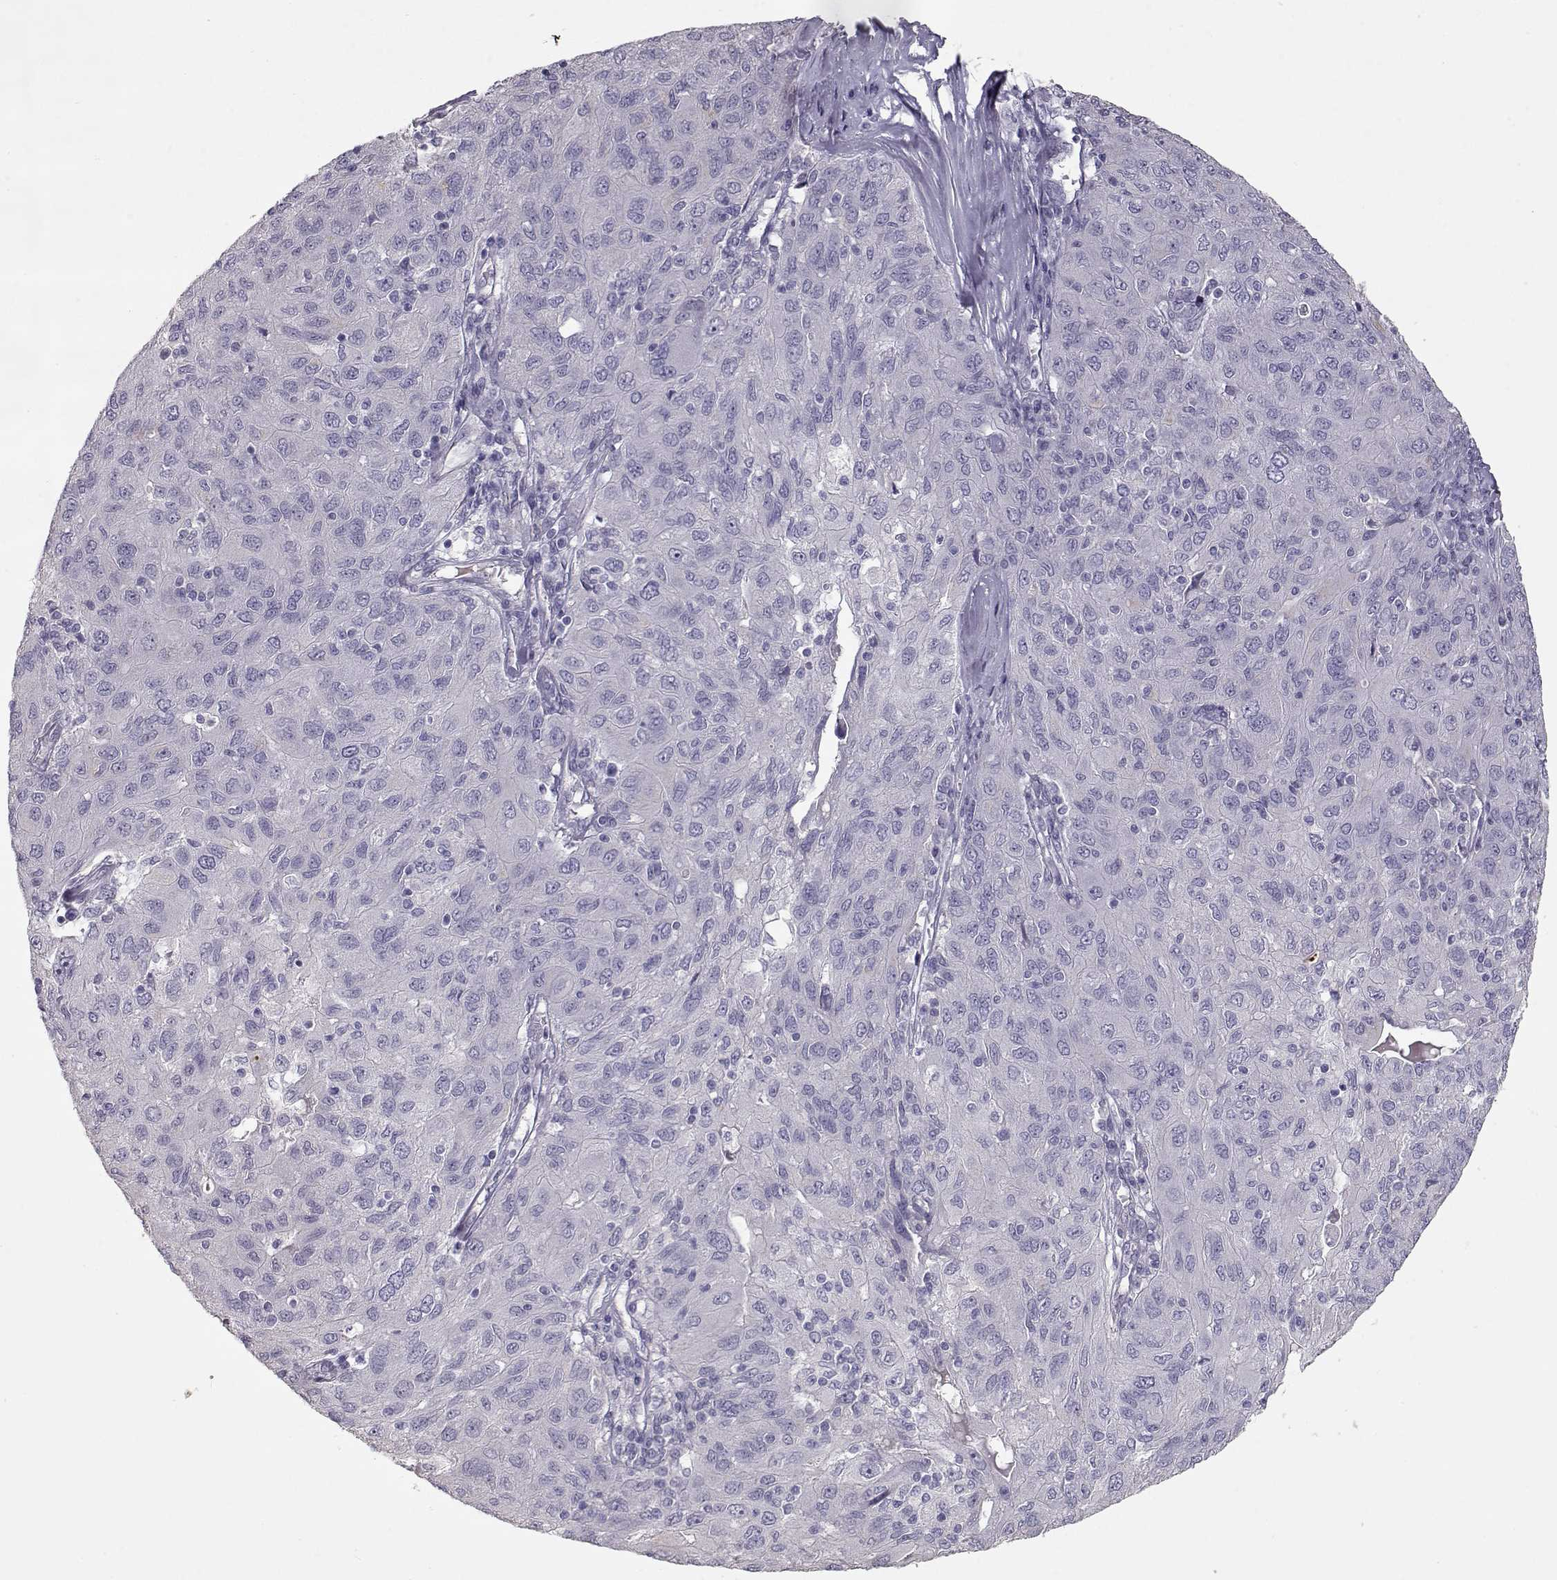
{"staining": {"intensity": "negative", "quantity": "none", "location": "none"}, "tissue": "ovarian cancer", "cell_type": "Tumor cells", "image_type": "cancer", "snomed": [{"axis": "morphology", "description": "Carcinoma, endometroid"}, {"axis": "topography", "description": "Ovary"}], "caption": "Tumor cells are negative for brown protein staining in ovarian endometroid carcinoma.", "gene": "SLC18A1", "patient": {"sex": "female", "age": 50}}